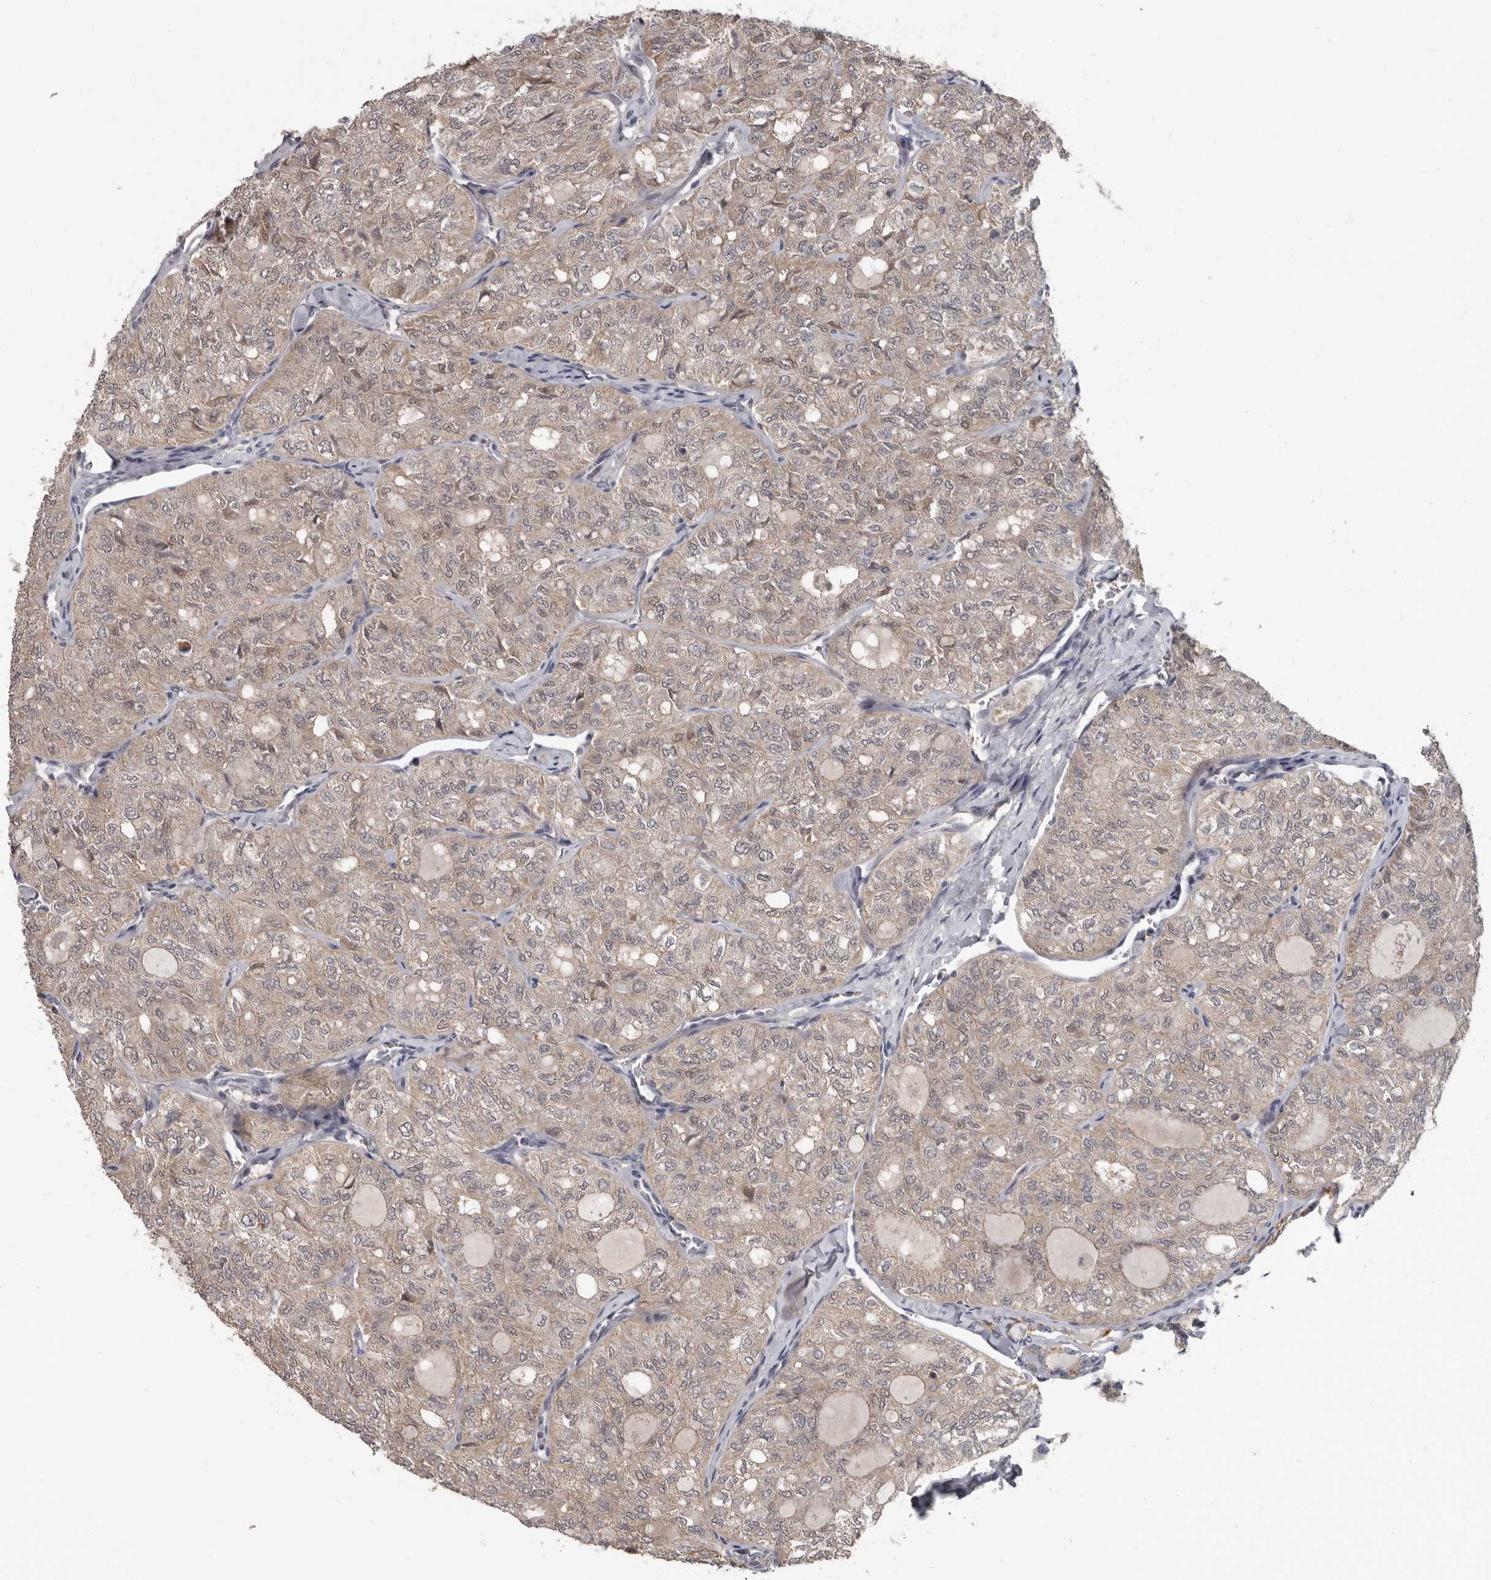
{"staining": {"intensity": "weak", "quantity": "<25%", "location": "cytoplasmic/membranous"}, "tissue": "thyroid cancer", "cell_type": "Tumor cells", "image_type": "cancer", "snomed": [{"axis": "morphology", "description": "Follicular adenoma carcinoma, NOS"}, {"axis": "topography", "description": "Thyroid gland"}], "caption": "DAB immunohistochemical staining of follicular adenoma carcinoma (thyroid) demonstrates no significant positivity in tumor cells. (Brightfield microscopy of DAB IHC at high magnification).", "gene": "FGFR4", "patient": {"sex": "male", "age": 75}}